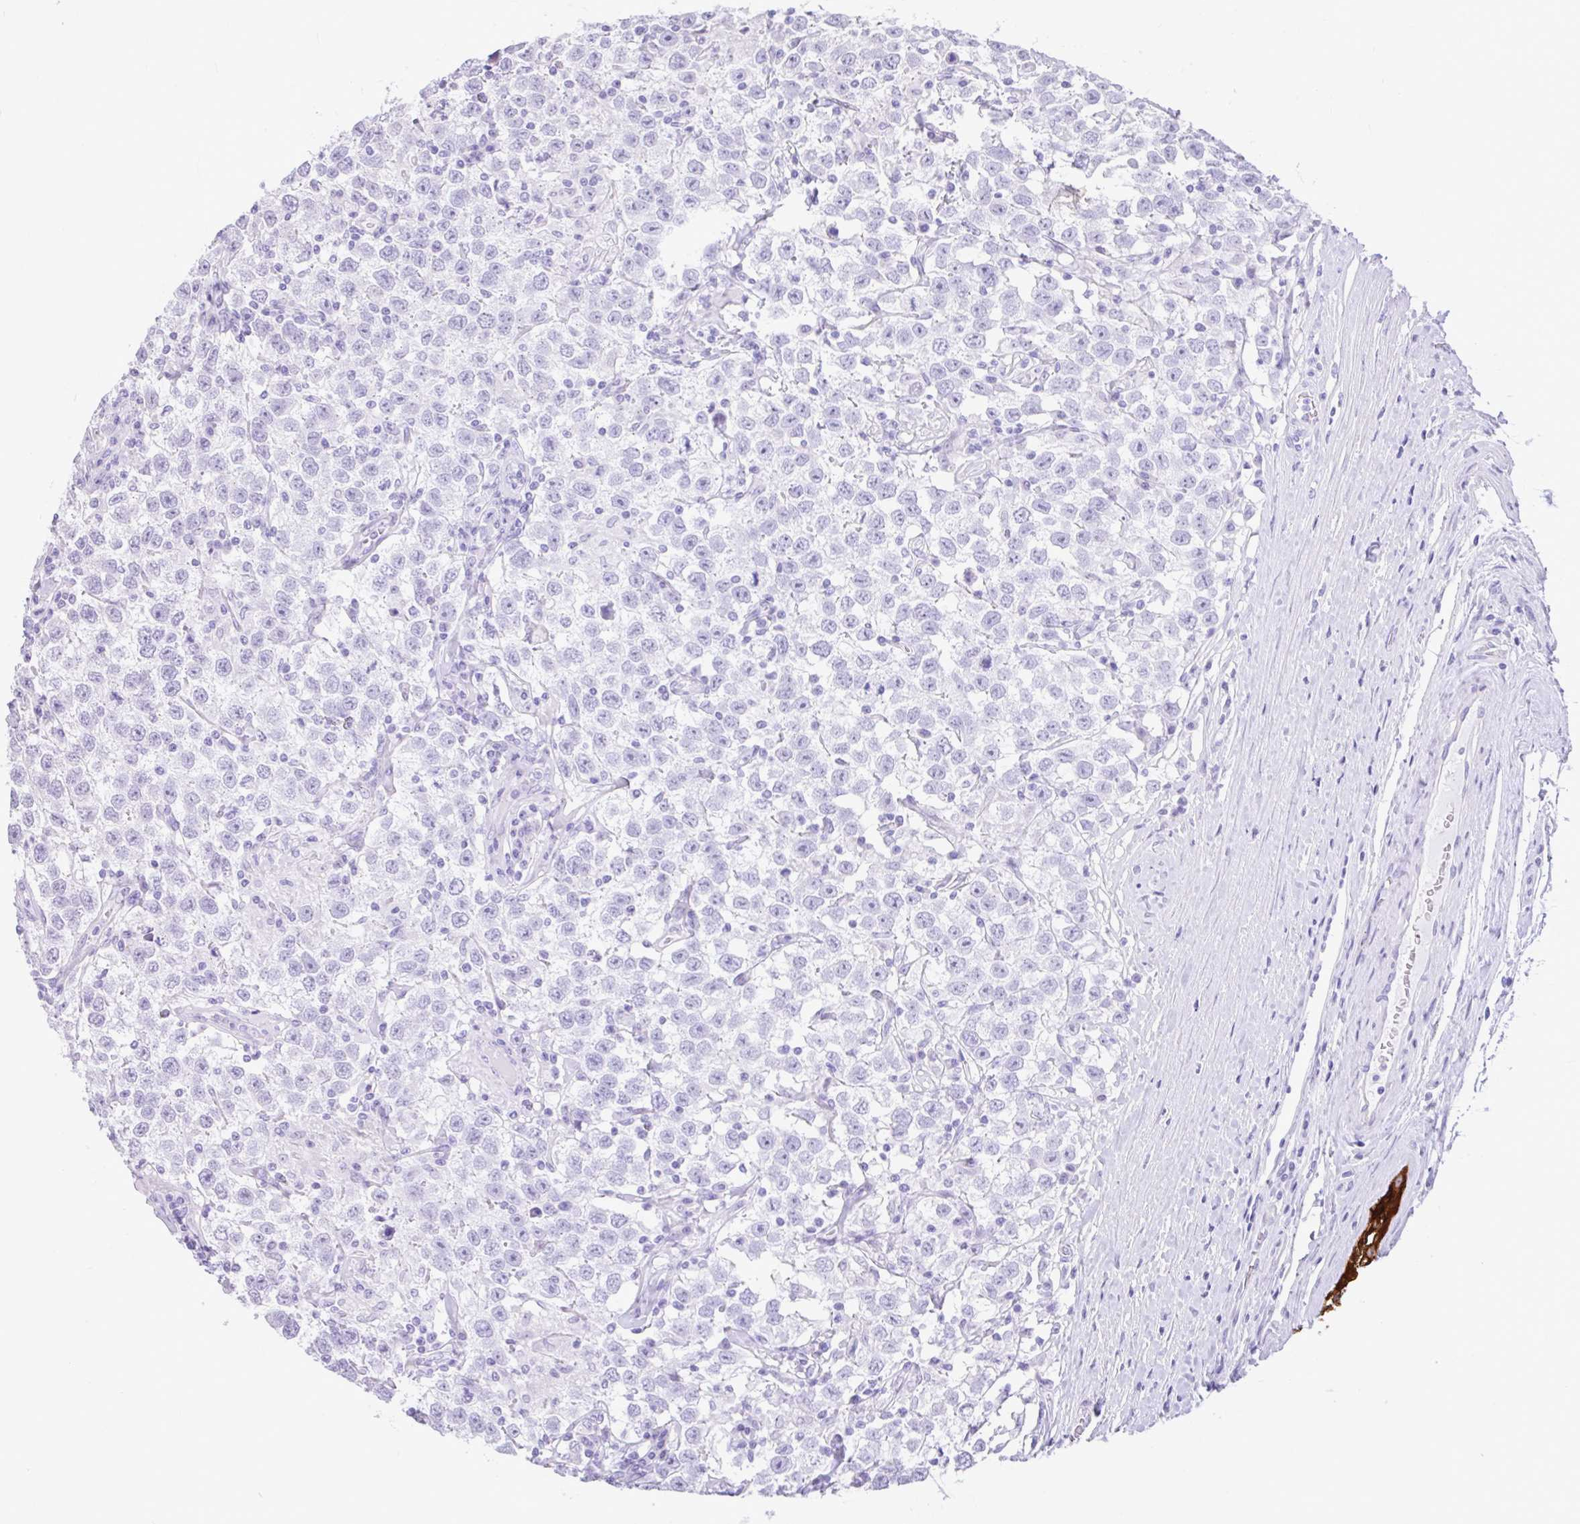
{"staining": {"intensity": "negative", "quantity": "none", "location": "none"}, "tissue": "testis cancer", "cell_type": "Tumor cells", "image_type": "cancer", "snomed": [{"axis": "morphology", "description": "Seminoma, NOS"}, {"axis": "topography", "description": "Testis"}], "caption": "Histopathology image shows no significant protein positivity in tumor cells of testis cancer.", "gene": "REEP1", "patient": {"sex": "male", "age": 41}}